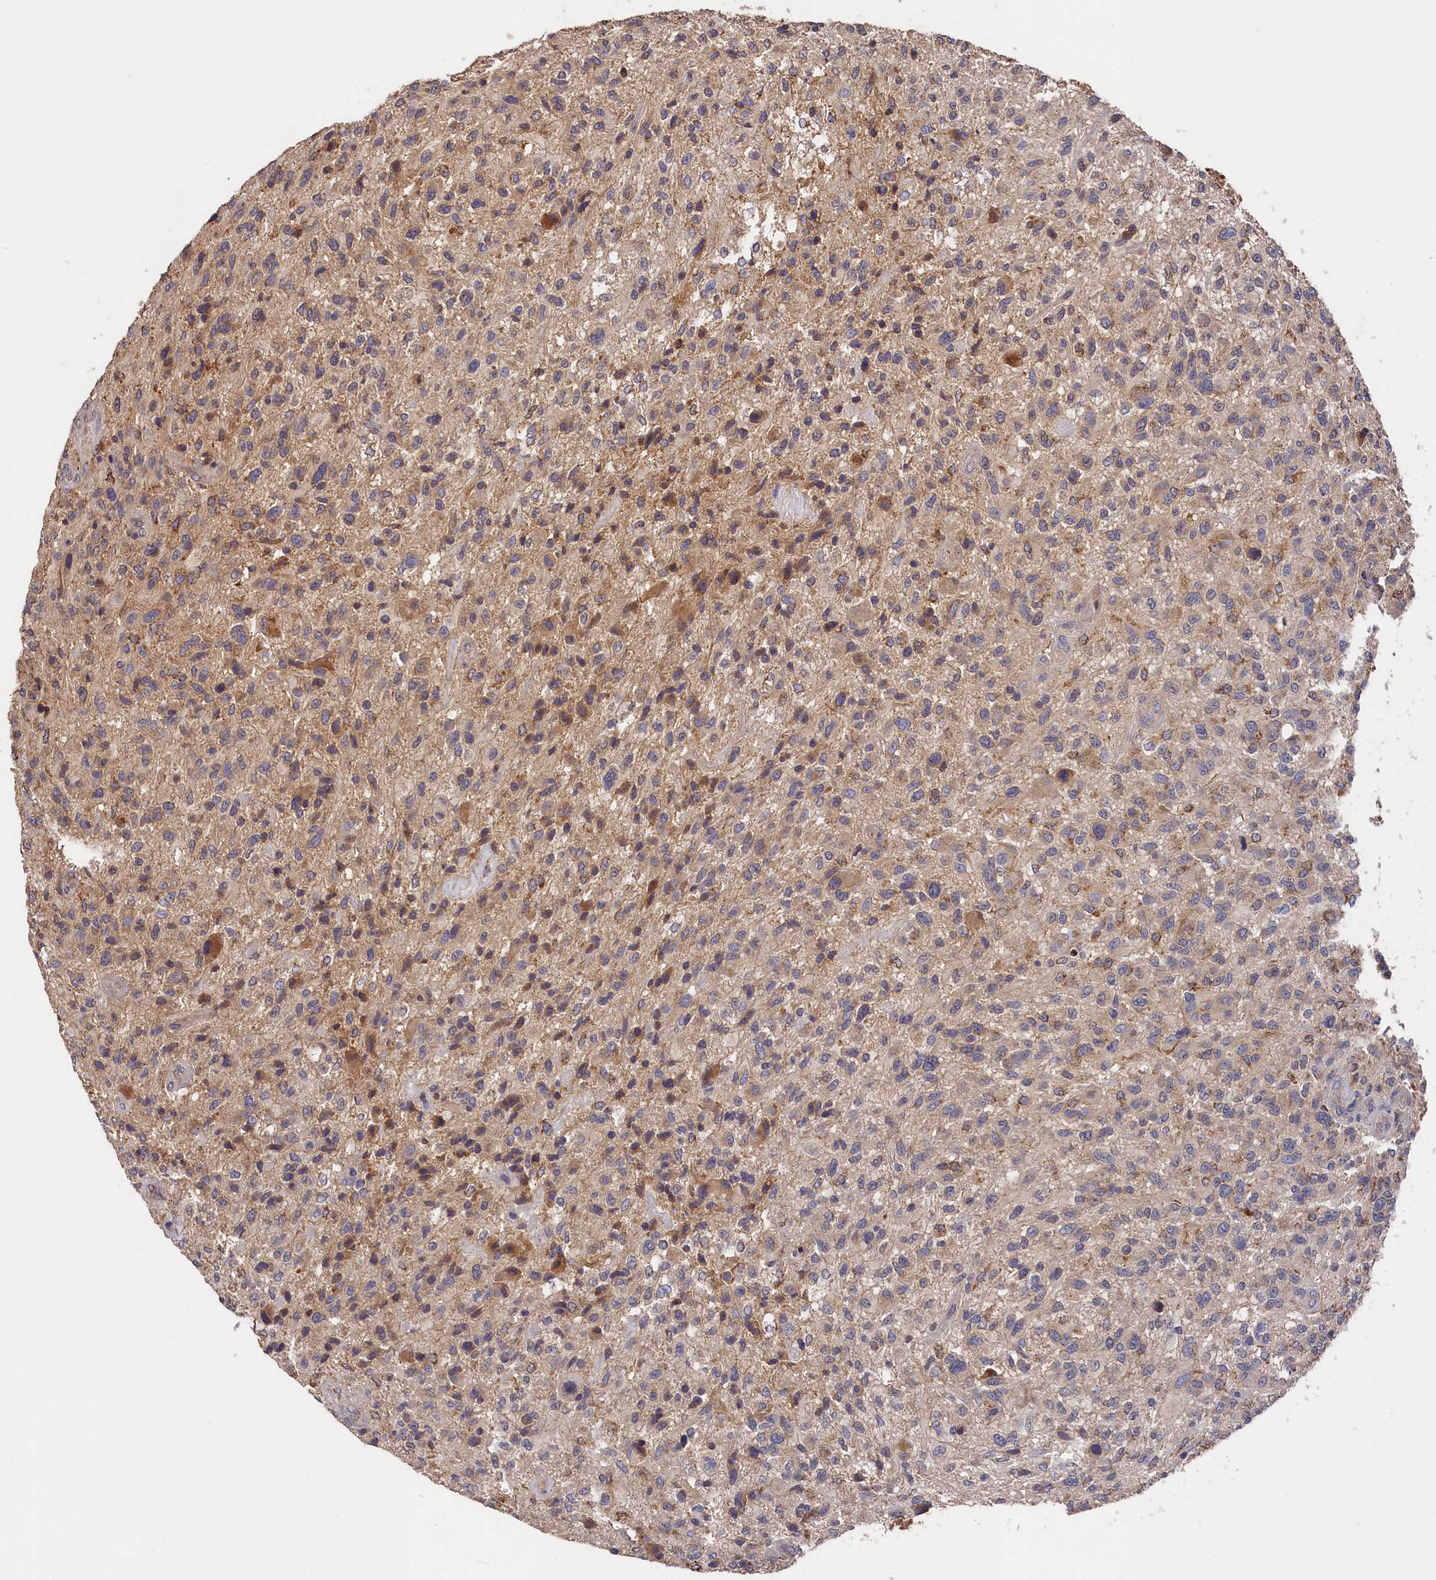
{"staining": {"intensity": "weak", "quantity": "<25%", "location": "cytoplasmic/membranous"}, "tissue": "glioma", "cell_type": "Tumor cells", "image_type": "cancer", "snomed": [{"axis": "morphology", "description": "Glioma, malignant, High grade"}, {"axis": "topography", "description": "Brain"}], "caption": "Immunohistochemical staining of human glioma displays no significant staining in tumor cells. The staining was performed using DAB to visualize the protein expression in brown, while the nuclei were stained in blue with hematoxylin (Magnification: 20x).", "gene": "DHRS11", "patient": {"sex": "male", "age": 47}}